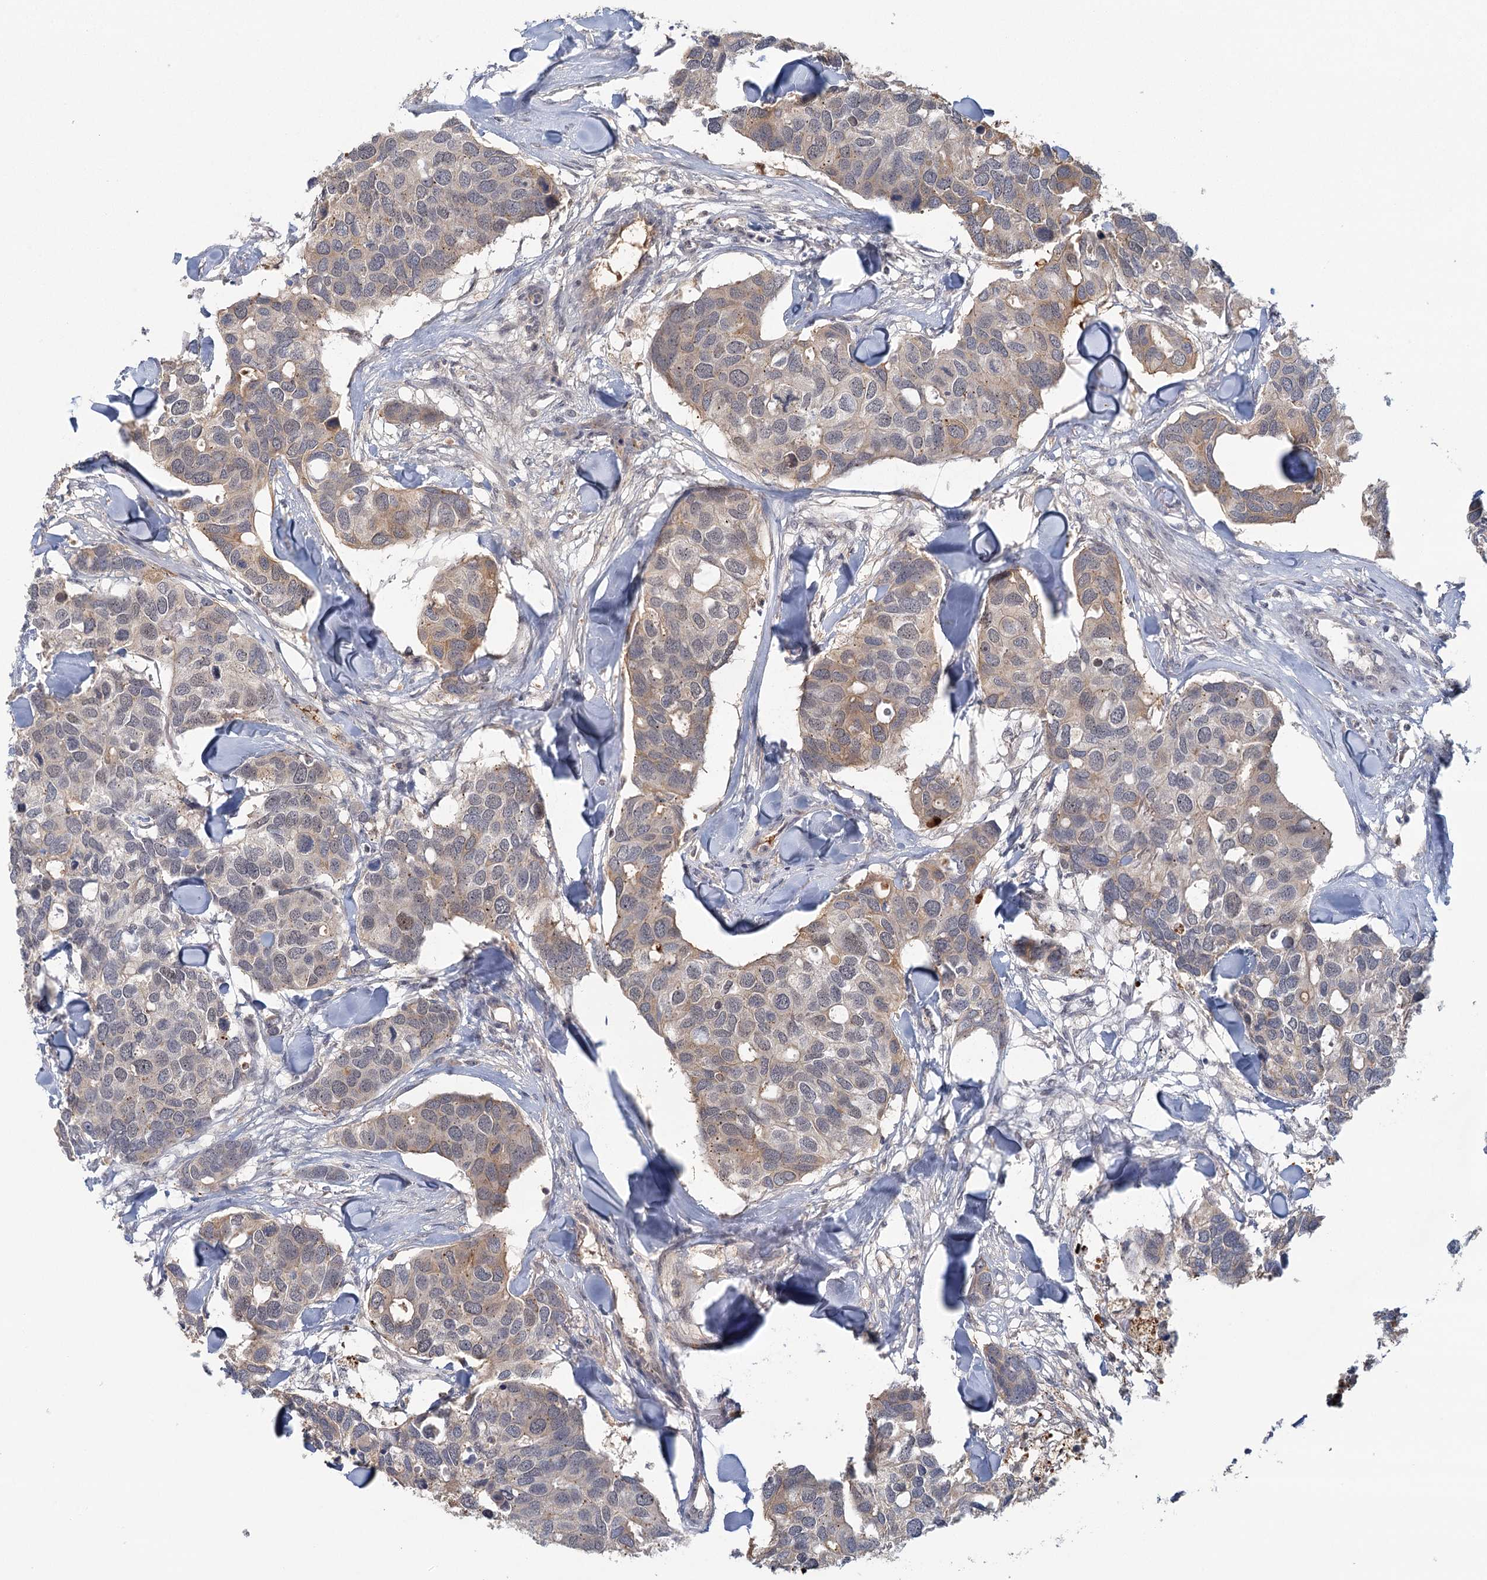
{"staining": {"intensity": "moderate", "quantity": "25%-75%", "location": "nuclear"}, "tissue": "breast cancer", "cell_type": "Tumor cells", "image_type": "cancer", "snomed": [{"axis": "morphology", "description": "Duct carcinoma"}, {"axis": "topography", "description": "Breast"}], "caption": "Immunohistochemical staining of human breast invasive ductal carcinoma shows medium levels of moderate nuclear staining in approximately 25%-75% of tumor cells.", "gene": "GPATCH11", "patient": {"sex": "female", "age": 83}}